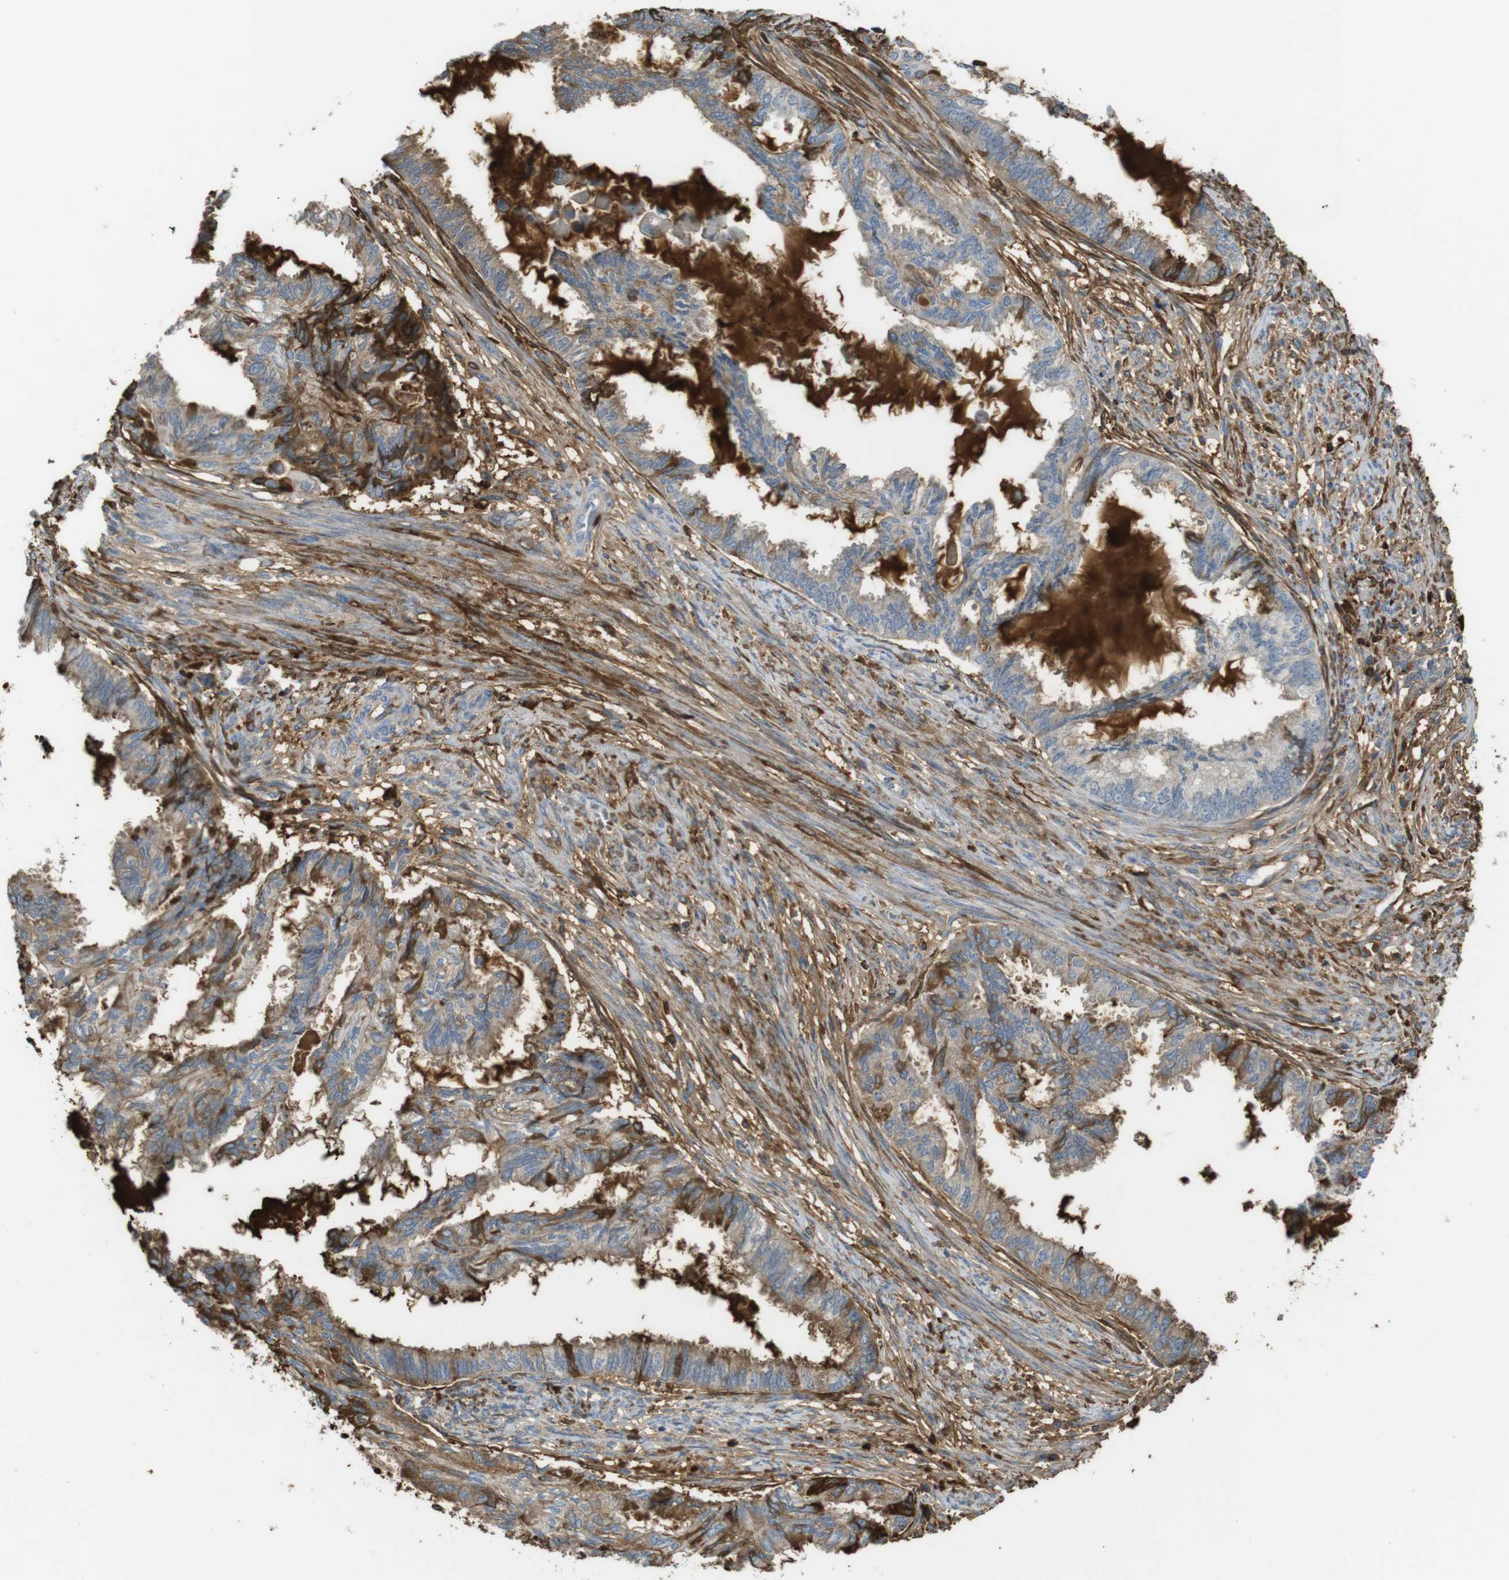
{"staining": {"intensity": "moderate", "quantity": "<25%", "location": "cytoplasmic/membranous"}, "tissue": "cervical cancer", "cell_type": "Tumor cells", "image_type": "cancer", "snomed": [{"axis": "morphology", "description": "Normal tissue, NOS"}, {"axis": "morphology", "description": "Adenocarcinoma, NOS"}, {"axis": "topography", "description": "Cervix"}, {"axis": "topography", "description": "Endometrium"}], "caption": "Immunohistochemistry micrograph of neoplastic tissue: cervical adenocarcinoma stained using immunohistochemistry (IHC) exhibits low levels of moderate protein expression localized specifically in the cytoplasmic/membranous of tumor cells, appearing as a cytoplasmic/membranous brown color.", "gene": "LTBP4", "patient": {"sex": "female", "age": 86}}